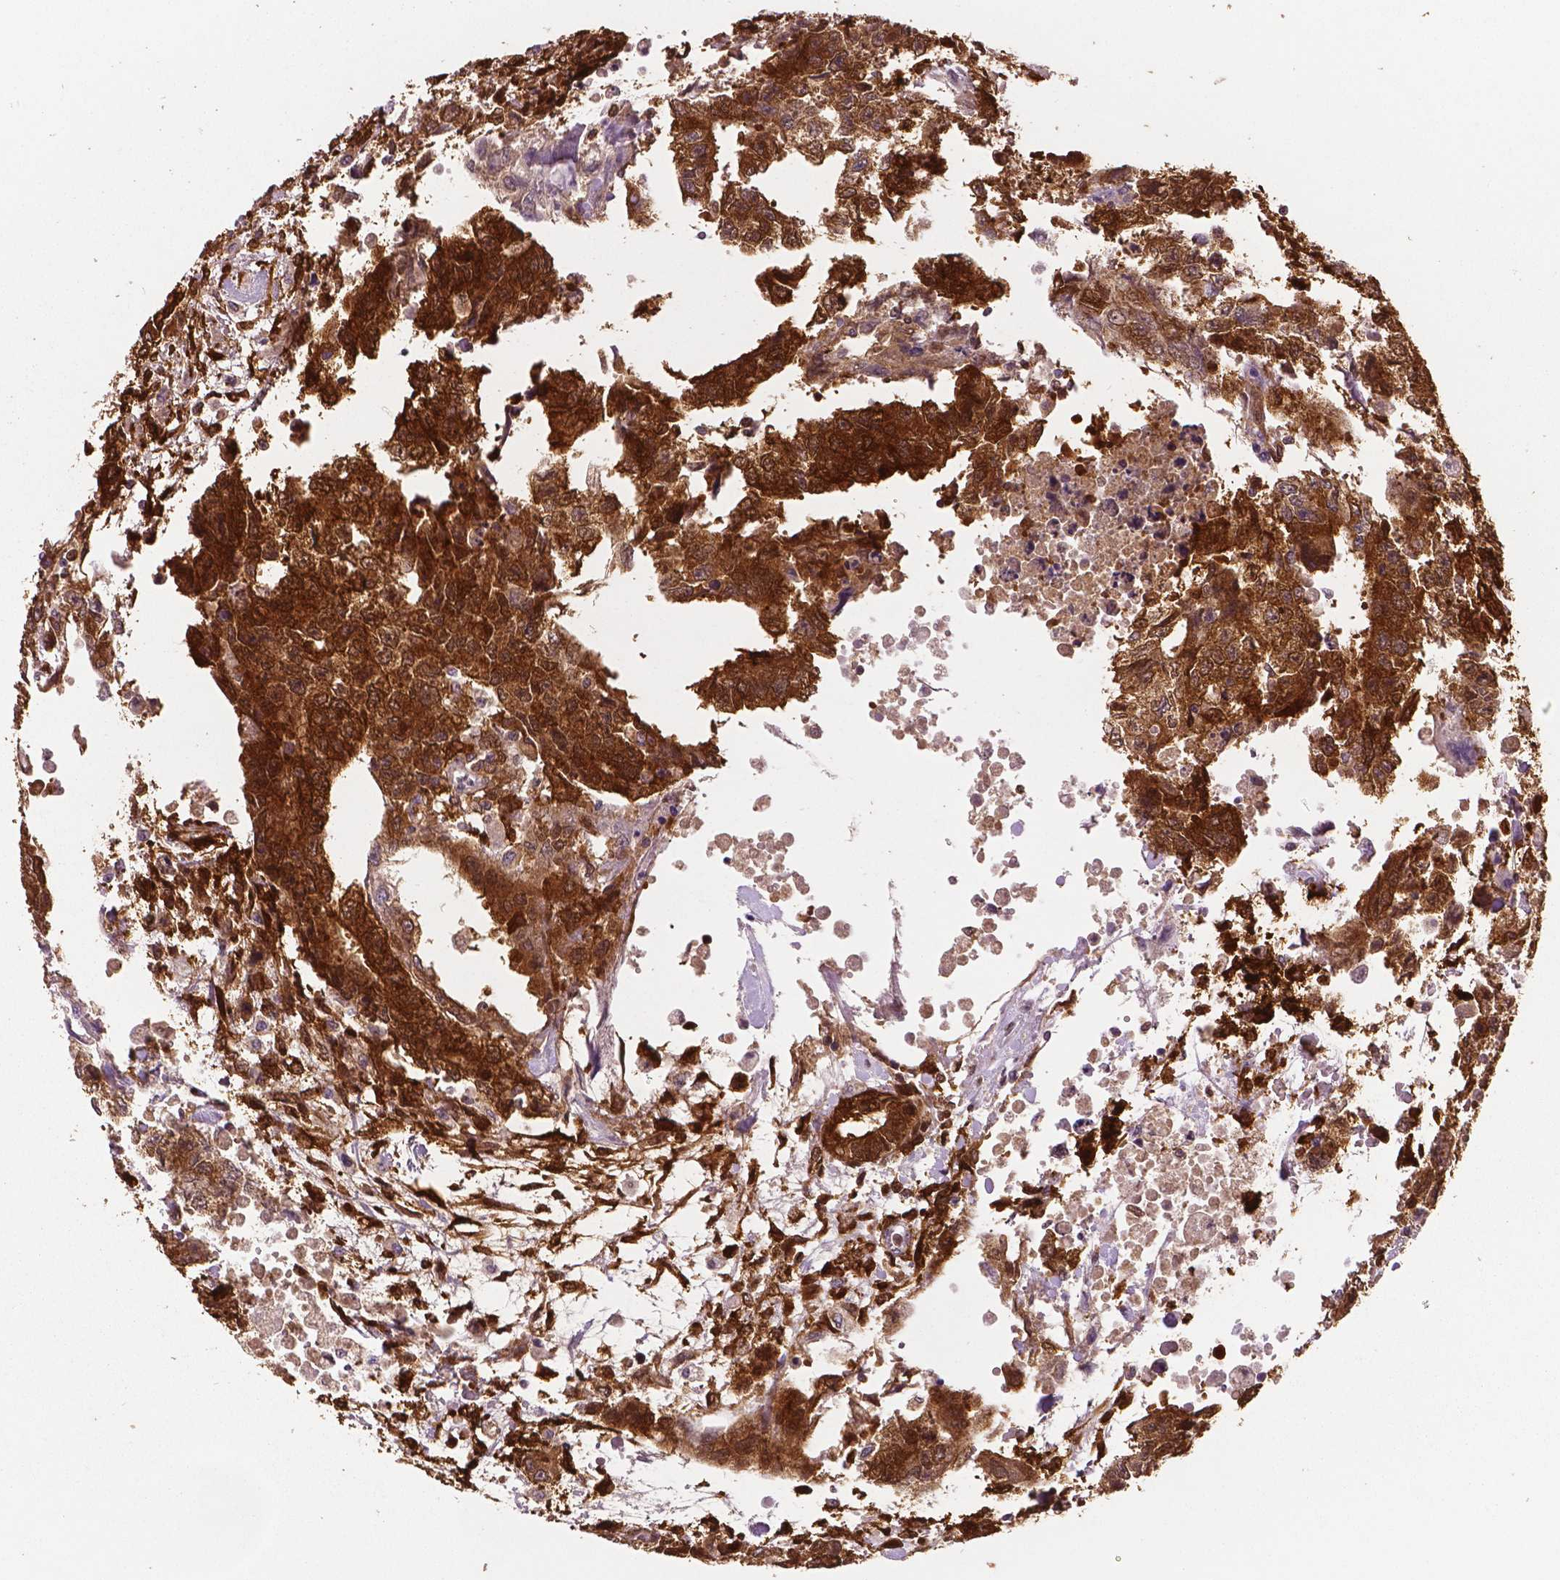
{"staining": {"intensity": "strong", "quantity": ">75%", "location": "cytoplasmic/membranous,nuclear"}, "tissue": "testis cancer", "cell_type": "Tumor cells", "image_type": "cancer", "snomed": [{"axis": "morphology", "description": "Carcinoma, Embryonal, NOS"}, {"axis": "topography", "description": "Testis"}], "caption": "Testis embryonal carcinoma stained with a brown dye reveals strong cytoplasmic/membranous and nuclear positive positivity in about >75% of tumor cells.", "gene": "PHGDH", "patient": {"sex": "male", "age": 24}}